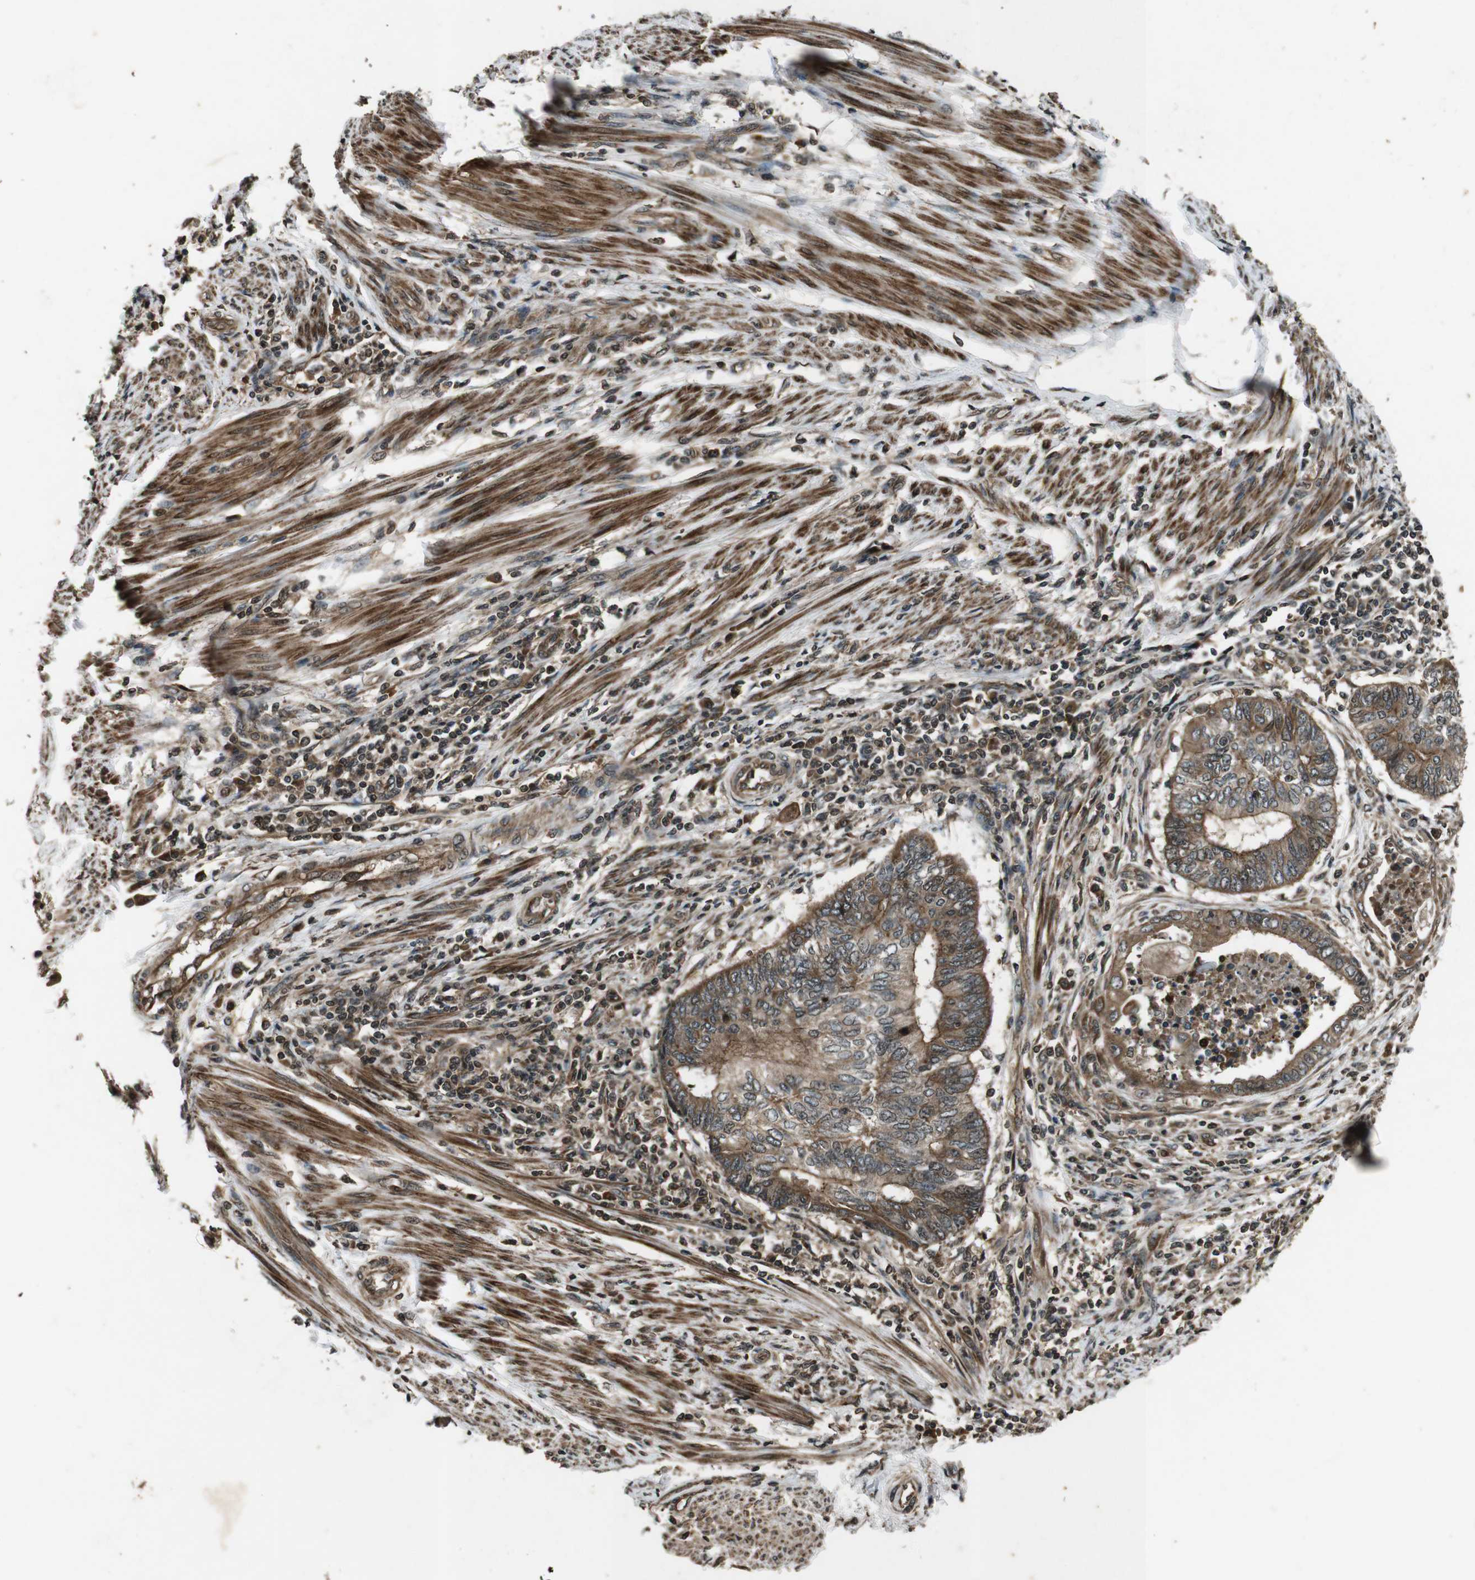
{"staining": {"intensity": "moderate", "quantity": ">75%", "location": "cytoplasmic/membranous"}, "tissue": "endometrial cancer", "cell_type": "Tumor cells", "image_type": "cancer", "snomed": [{"axis": "morphology", "description": "Adenocarcinoma, NOS"}, {"axis": "topography", "description": "Uterus"}, {"axis": "topography", "description": "Endometrium"}], "caption": "High-power microscopy captured an IHC image of endometrial cancer (adenocarcinoma), revealing moderate cytoplasmic/membranous positivity in approximately >75% of tumor cells. The staining is performed using DAB brown chromogen to label protein expression. The nuclei are counter-stained blue using hematoxylin.", "gene": "PLK2", "patient": {"sex": "female", "age": 70}}